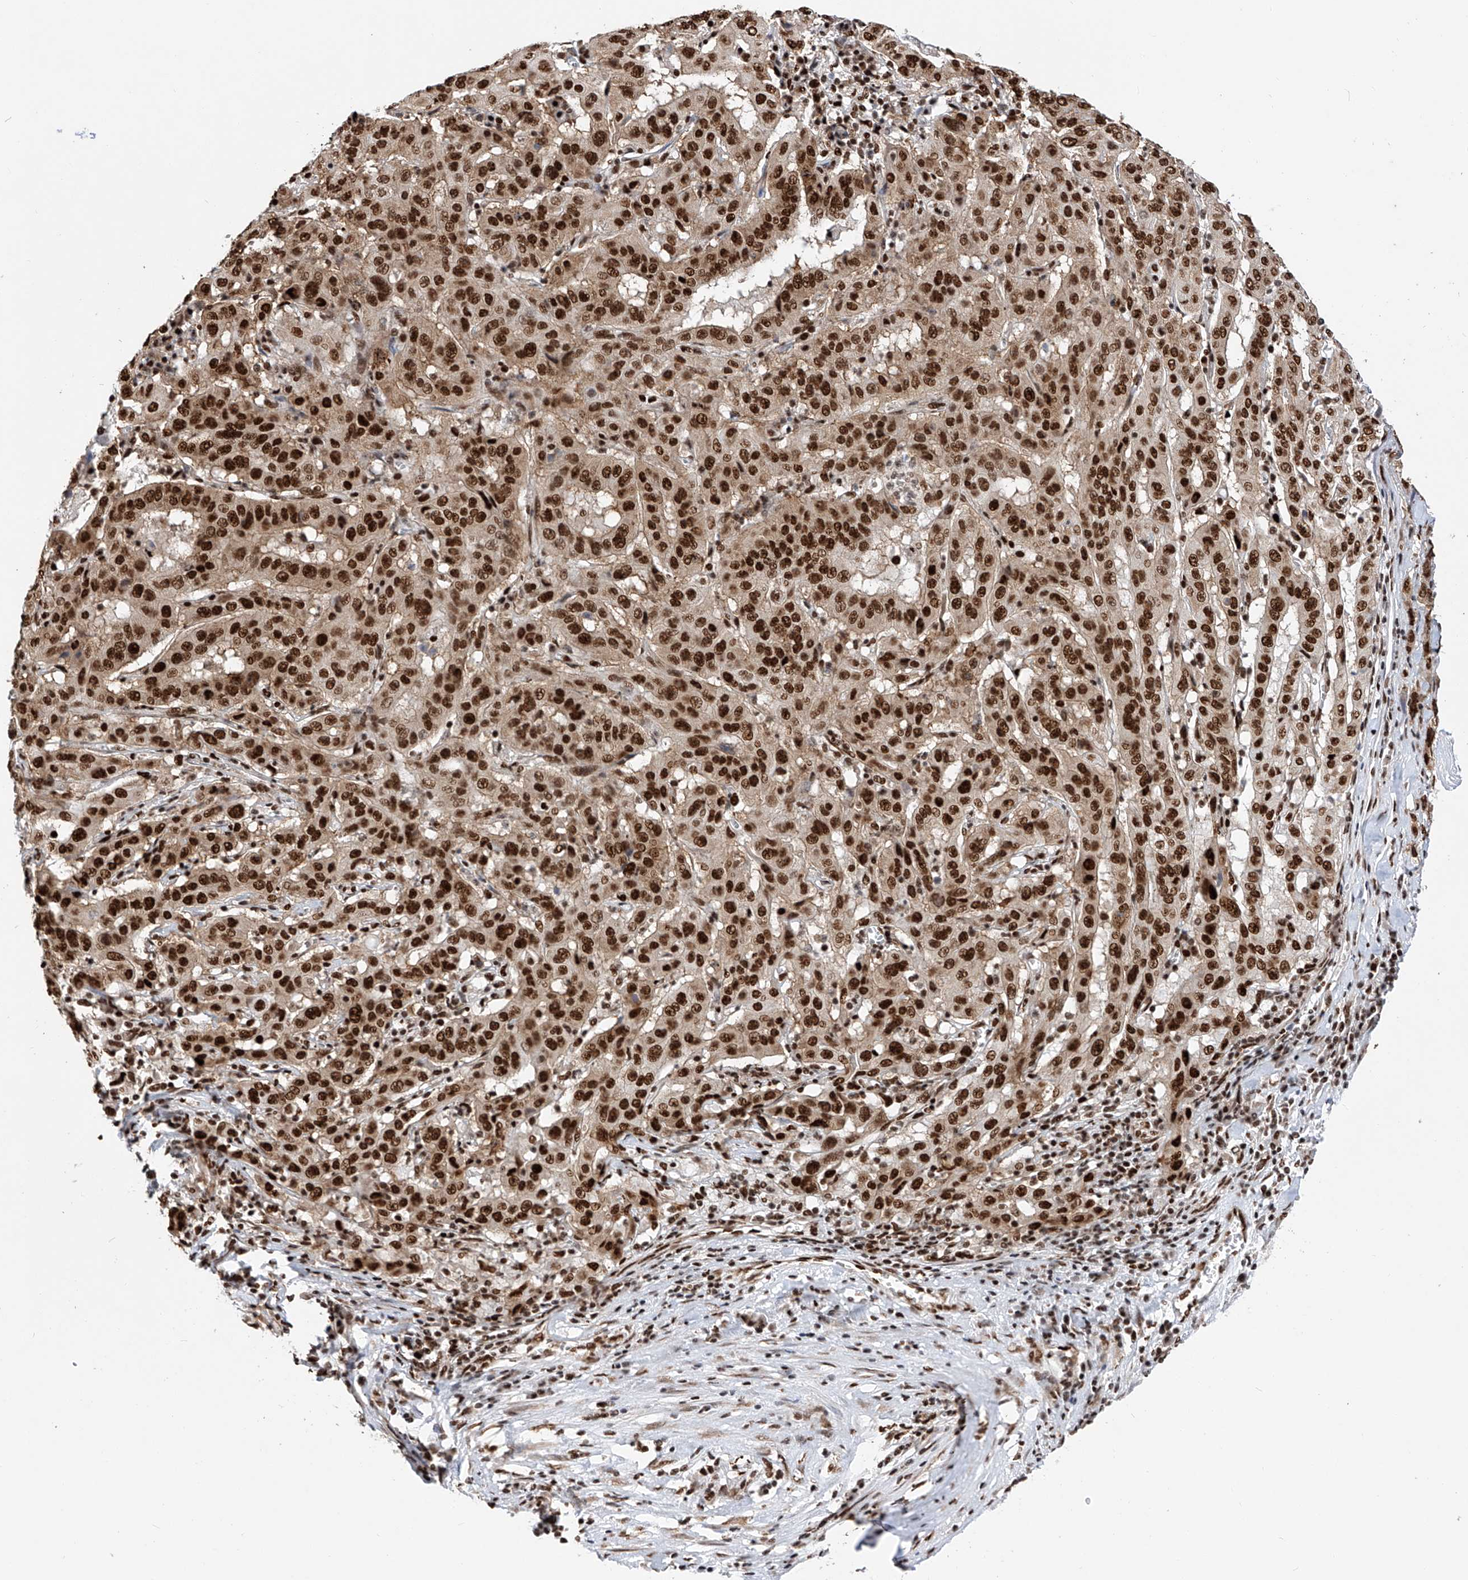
{"staining": {"intensity": "strong", "quantity": ">75%", "location": "nuclear"}, "tissue": "pancreatic cancer", "cell_type": "Tumor cells", "image_type": "cancer", "snomed": [{"axis": "morphology", "description": "Adenocarcinoma, NOS"}, {"axis": "topography", "description": "Pancreas"}], "caption": "A micrograph showing strong nuclear expression in about >75% of tumor cells in pancreatic cancer (adenocarcinoma), as visualized by brown immunohistochemical staining.", "gene": "SRSF6", "patient": {"sex": "male", "age": 63}}